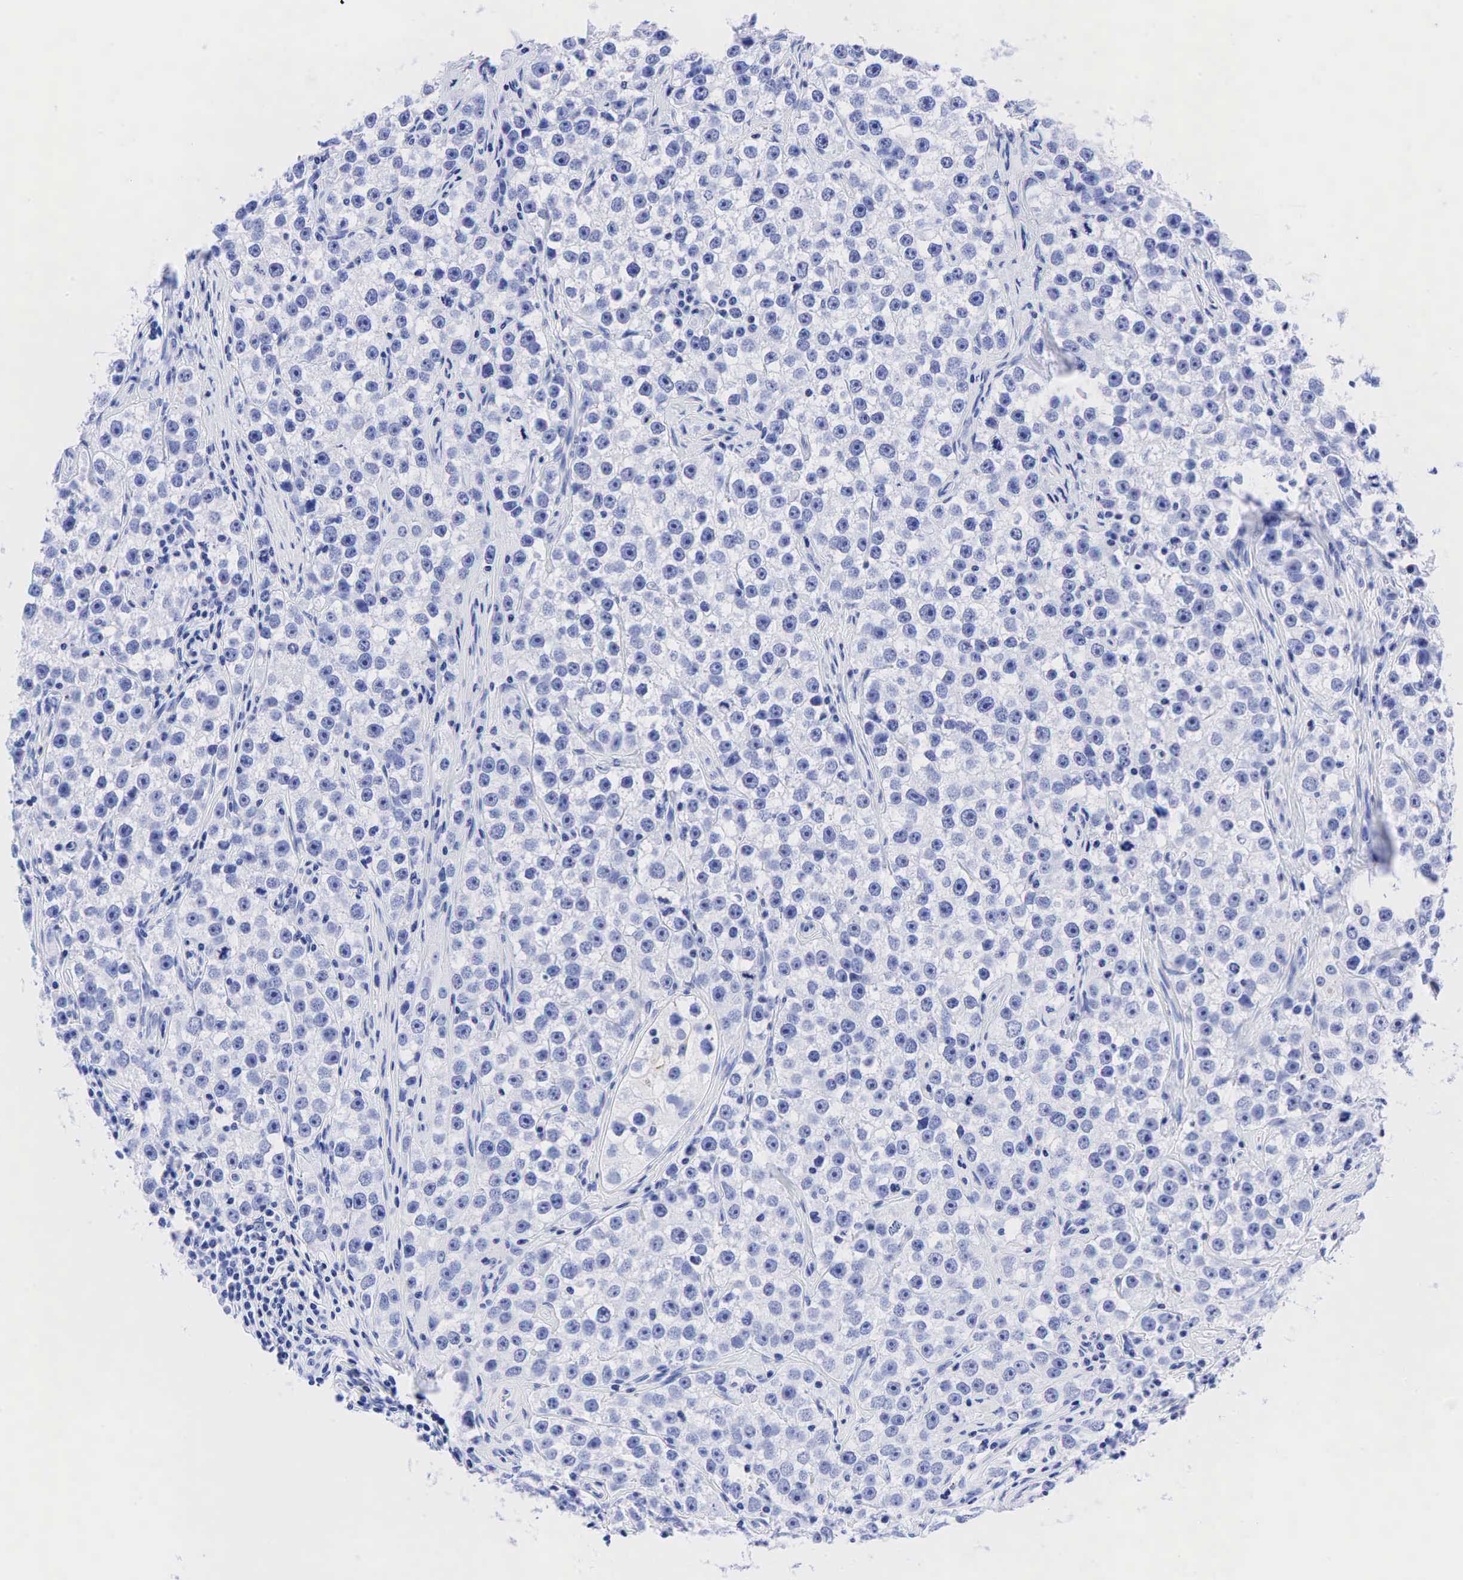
{"staining": {"intensity": "negative", "quantity": "none", "location": "none"}, "tissue": "testis cancer", "cell_type": "Tumor cells", "image_type": "cancer", "snomed": [{"axis": "morphology", "description": "Seminoma, NOS"}, {"axis": "topography", "description": "Testis"}], "caption": "An immunohistochemistry photomicrograph of testis cancer (seminoma) is shown. There is no staining in tumor cells of testis cancer (seminoma).", "gene": "CHGA", "patient": {"sex": "male", "age": 32}}